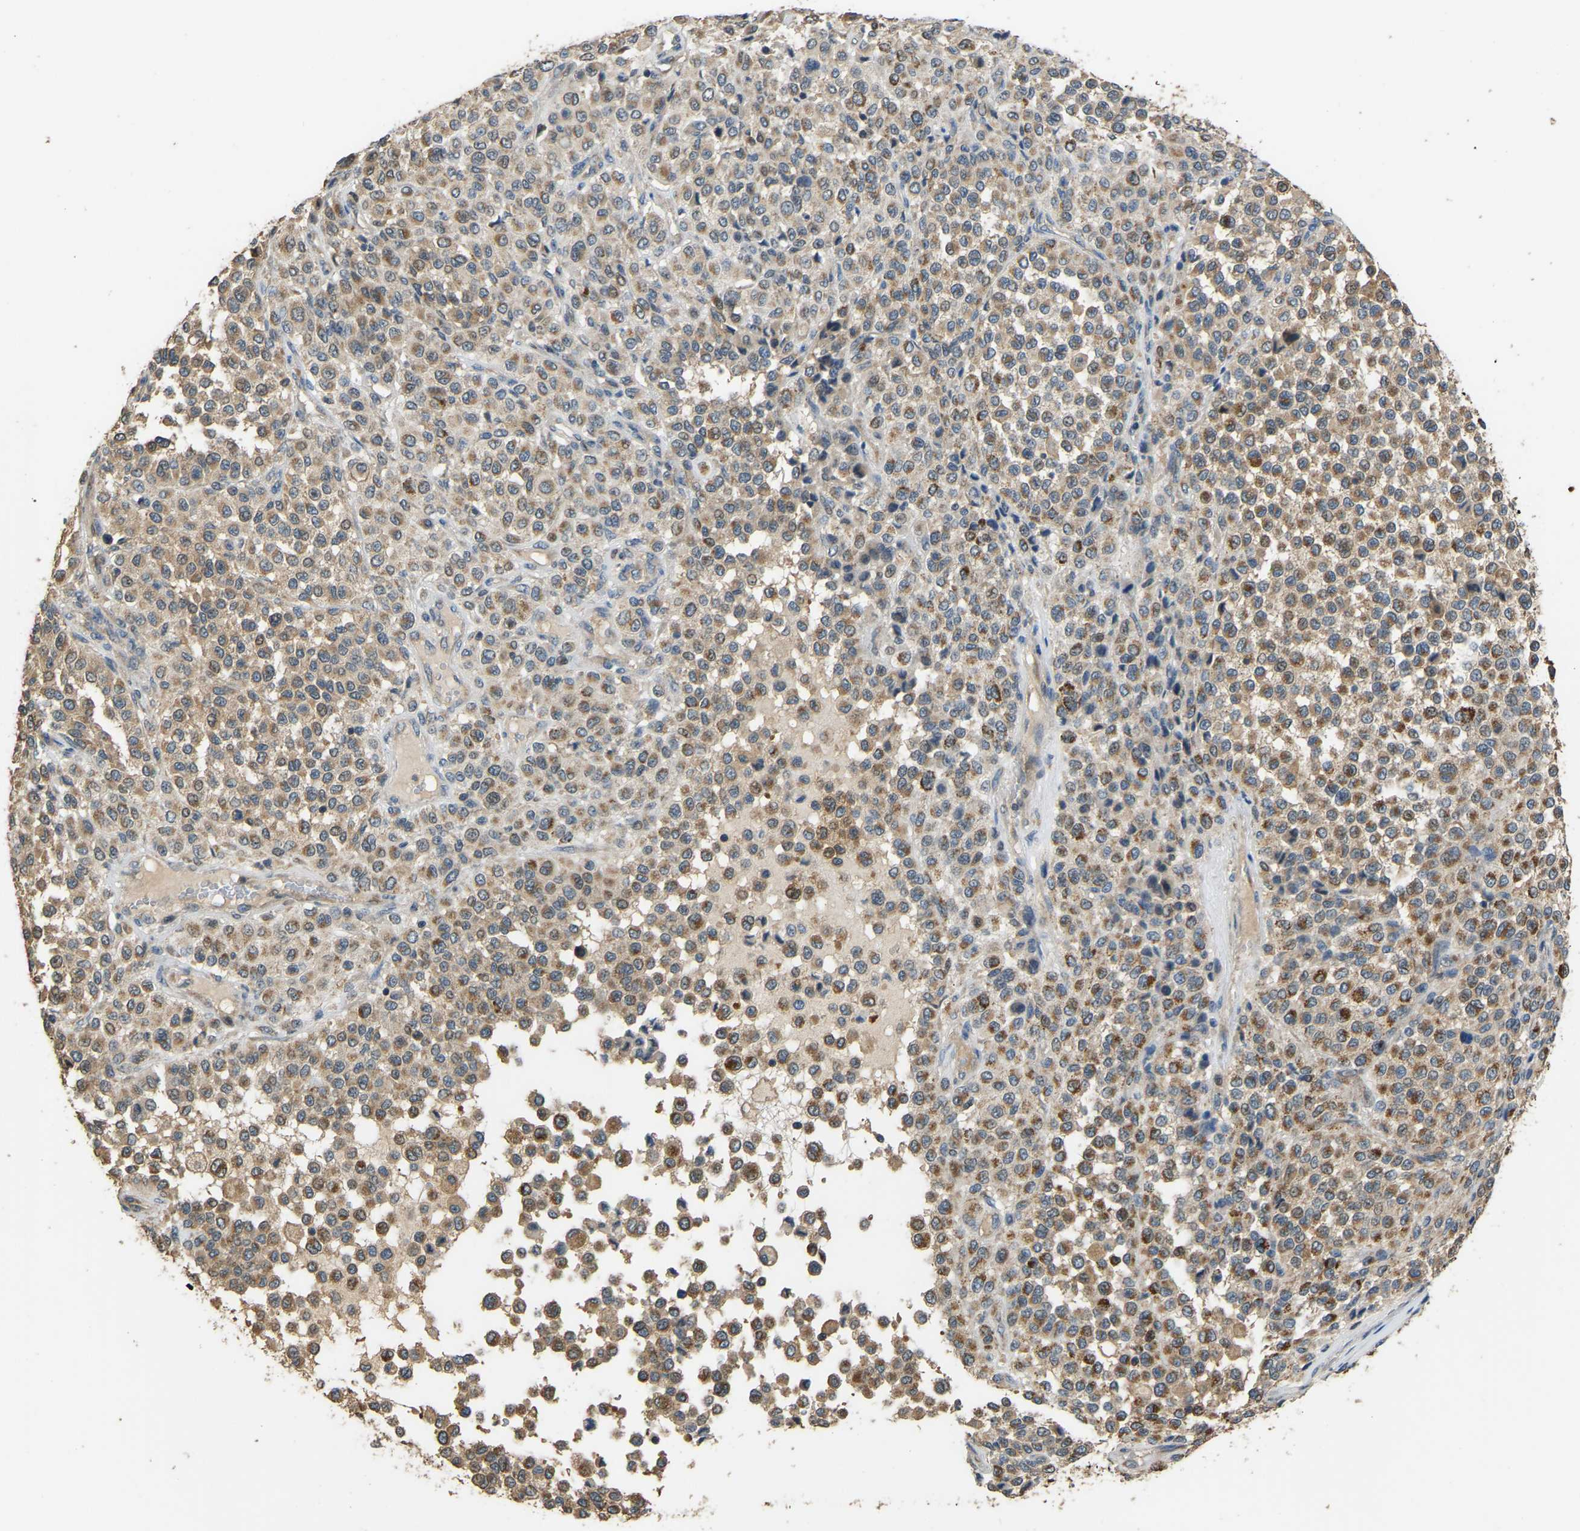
{"staining": {"intensity": "moderate", "quantity": ">75%", "location": "cytoplasmic/membranous"}, "tissue": "melanoma", "cell_type": "Tumor cells", "image_type": "cancer", "snomed": [{"axis": "morphology", "description": "Malignant melanoma, Metastatic site"}, {"axis": "topography", "description": "Pancreas"}], "caption": "Immunohistochemistry (DAB (3,3'-diaminobenzidine)) staining of malignant melanoma (metastatic site) shows moderate cytoplasmic/membranous protein positivity in about >75% of tumor cells.", "gene": "TUFM", "patient": {"sex": "female", "age": 30}}